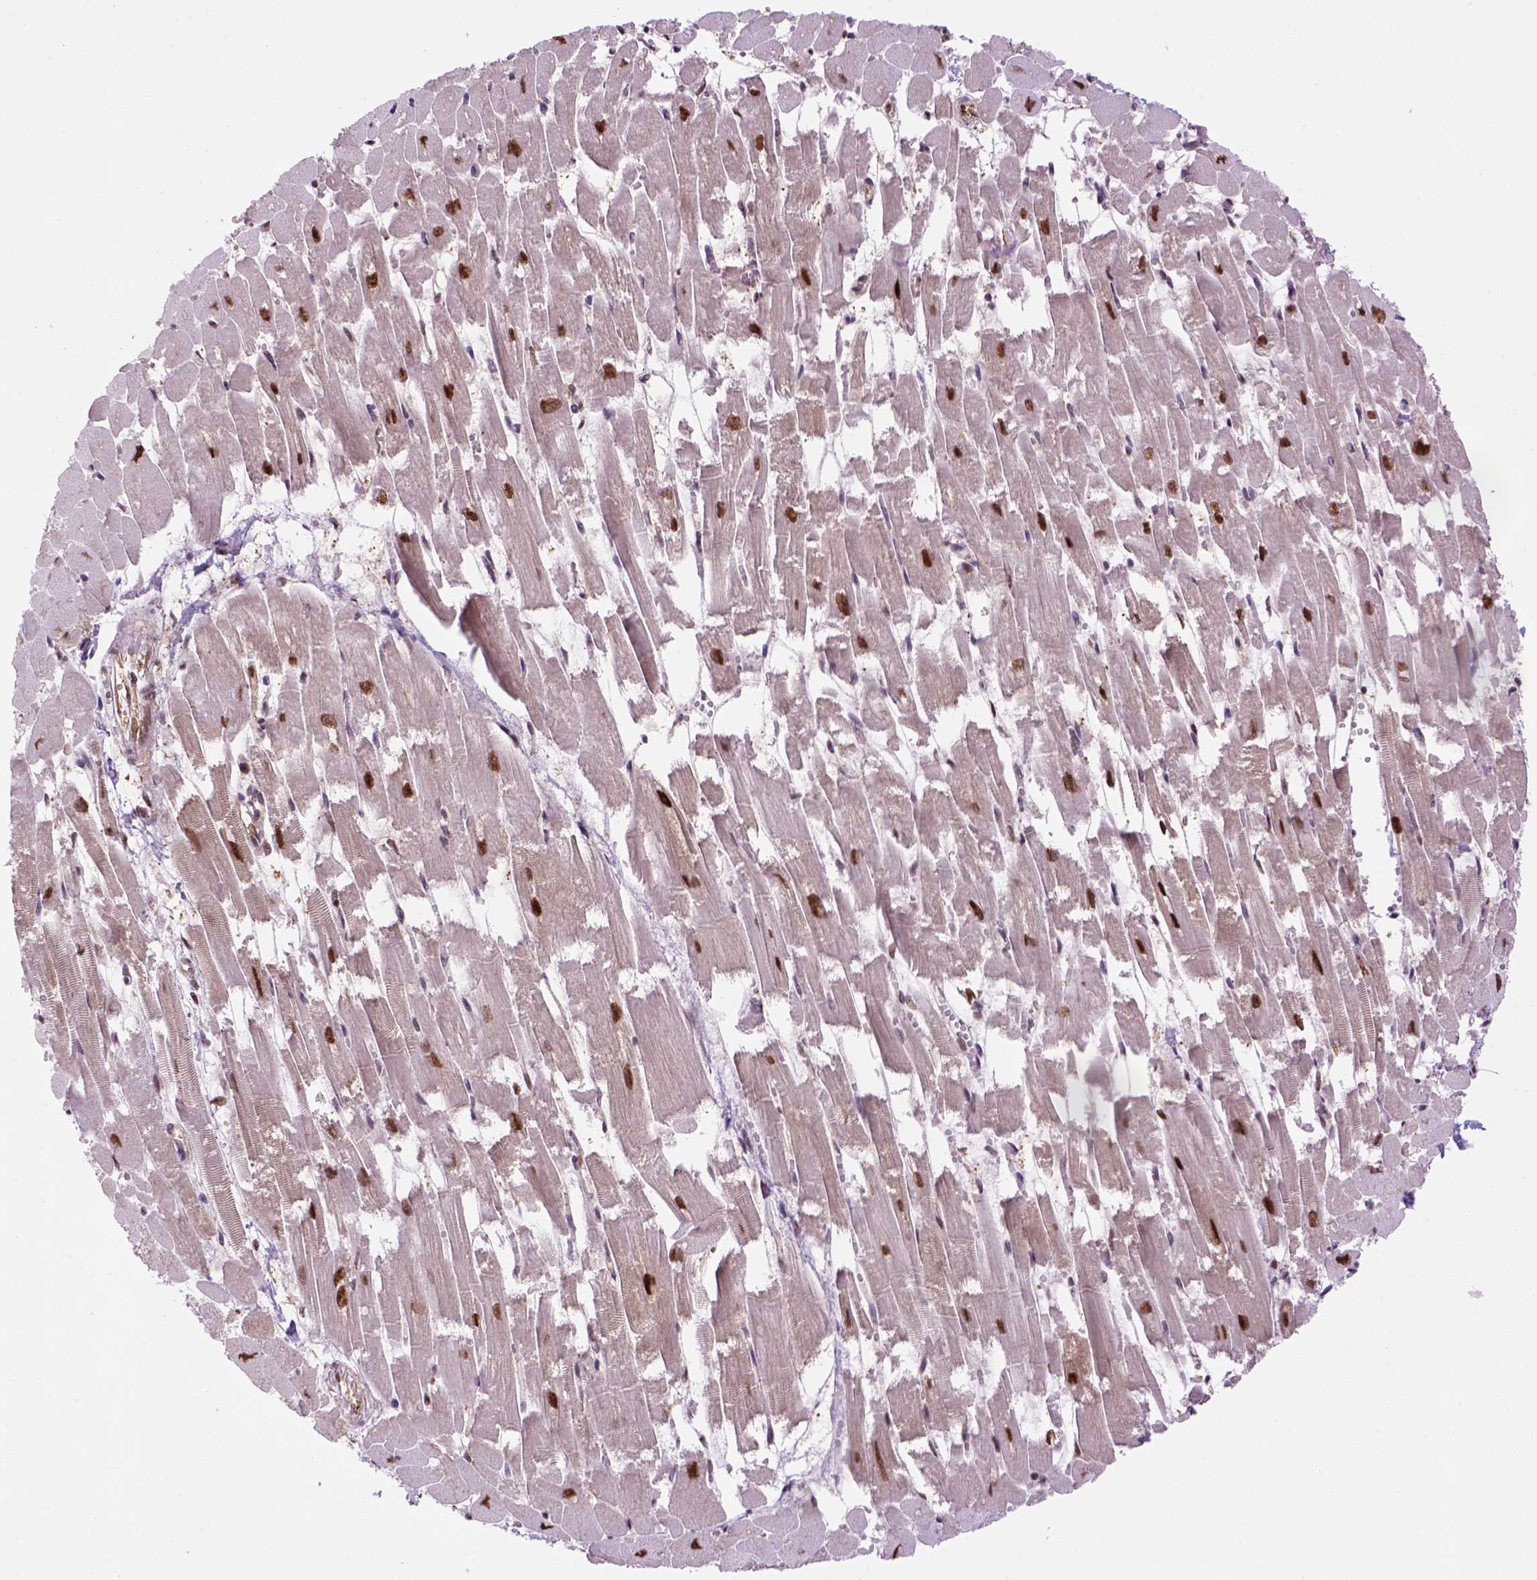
{"staining": {"intensity": "strong", "quantity": ">75%", "location": "cytoplasmic/membranous,nuclear"}, "tissue": "heart muscle", "cell_type": "Cardiomyocytes", "image_type": "normal", "snomed": [{"axis": "morphology", "description": "Normal tissue, NOS"}, {"axis": "topography", "description": "Heart"}], "caption": "Benign heart muscle reveals strong cytoplasmic/membranous,nuclear expression in about >75% of cardiomyocytes, visualized by immunohistochemistry. (brown staining indicates protein expression, while blue staining denotes nuclei).", "gene": "PSMC2", "patient": {"sex": "female", "age": 52}}